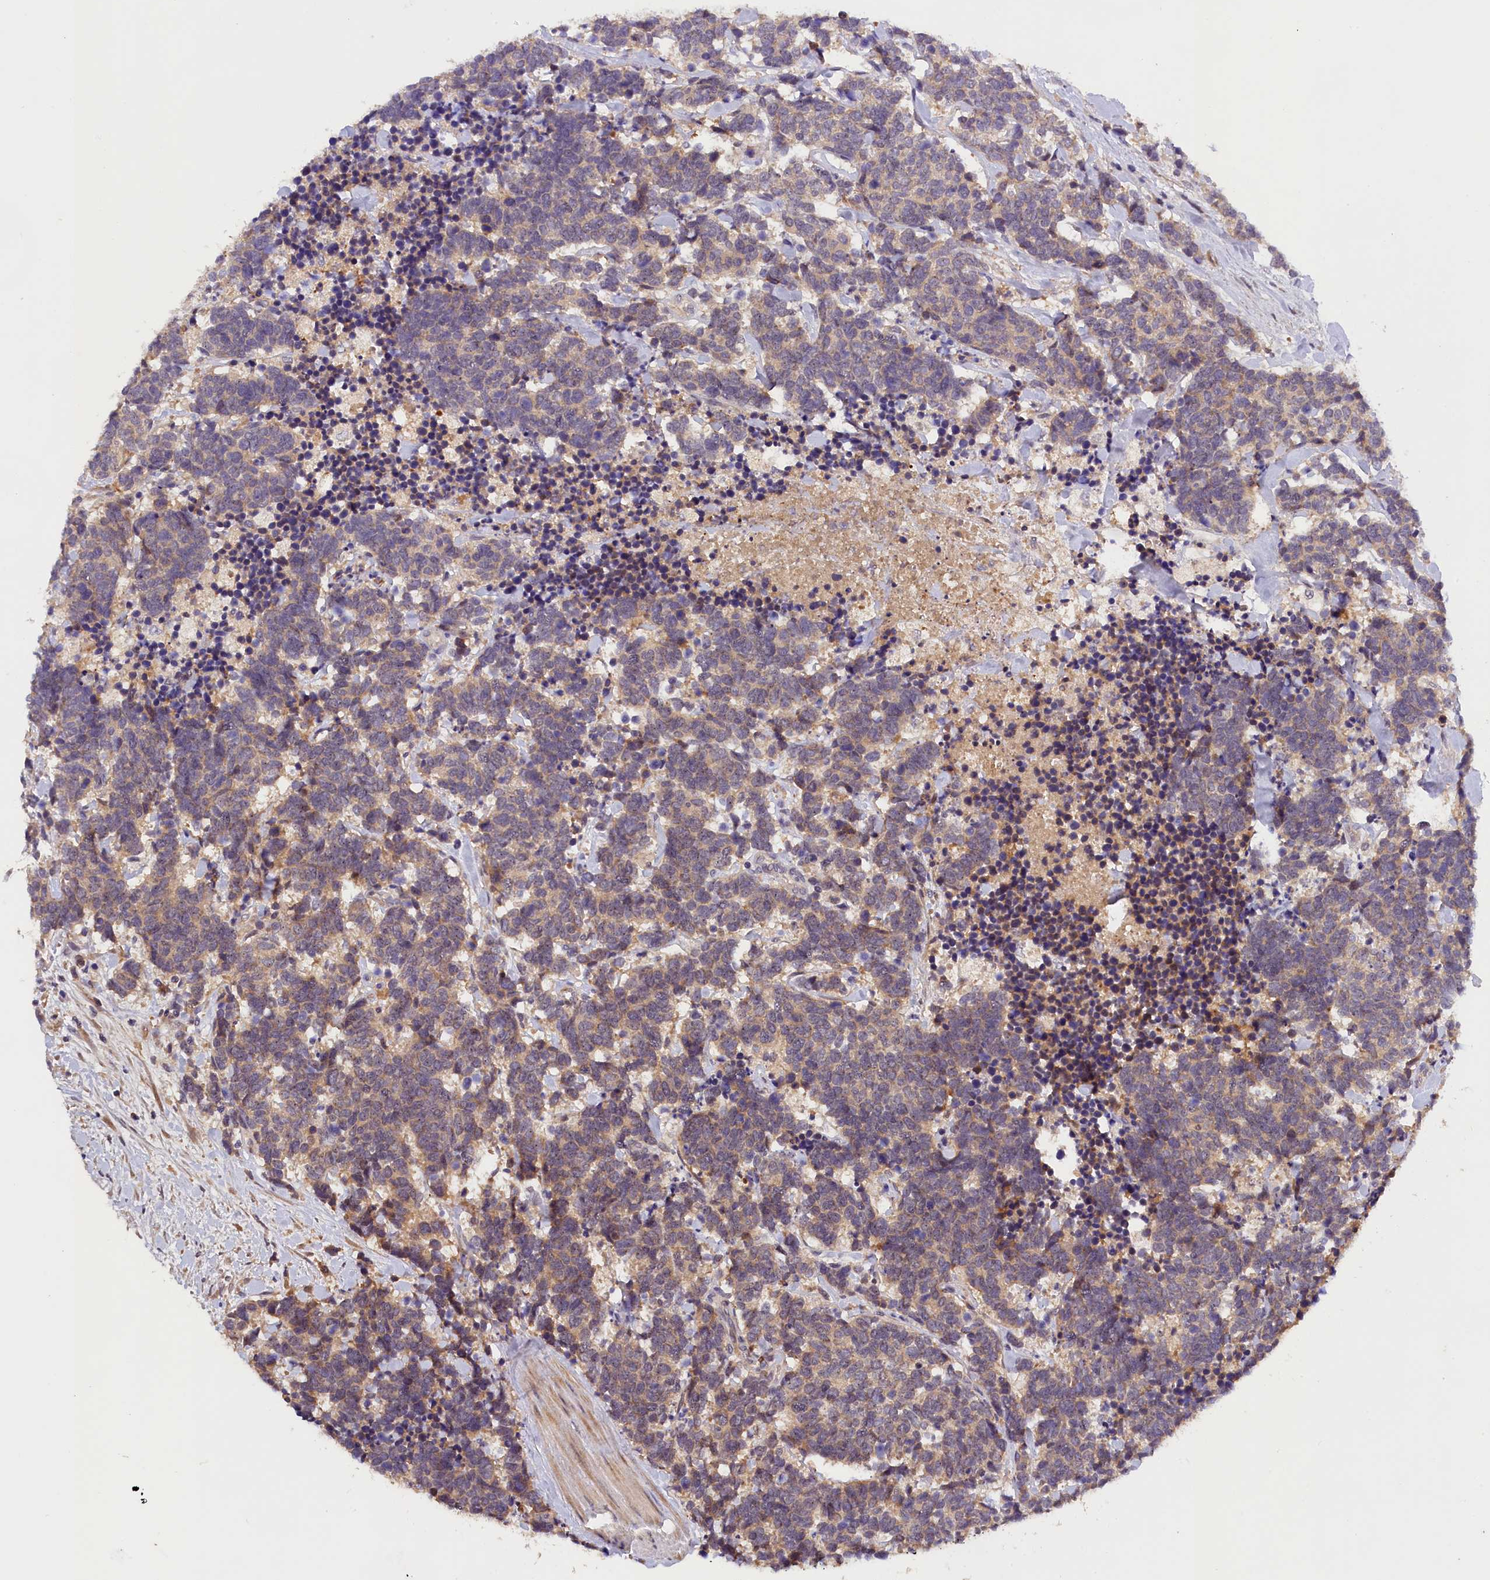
{"staining": {"intensity": "weak", "quantity": "25%-75%", "location": "cytoplasmic/membranous"}, "tissue": "carcinoid", "cell_type": "Tumor cells", "image_type": "cancer", "snomed": [{"axis": "morphology", "description": "Carcinoma, NOS"}, {"axis": "morphology", "description": "Carcinoid, malignant, NOS"}, {"axis": "topography", "description": "Prostate"}], "caption": "Protein expression analysis of carcinoid displays weak cytoplasmic/membranous positivity in about 25%-75% of tumor cells. The protein of interest is shown in brown color, while the nuclei are stained blue.", "gene": "PHAF1", "patient": {"sex": "male", "age": 57}}